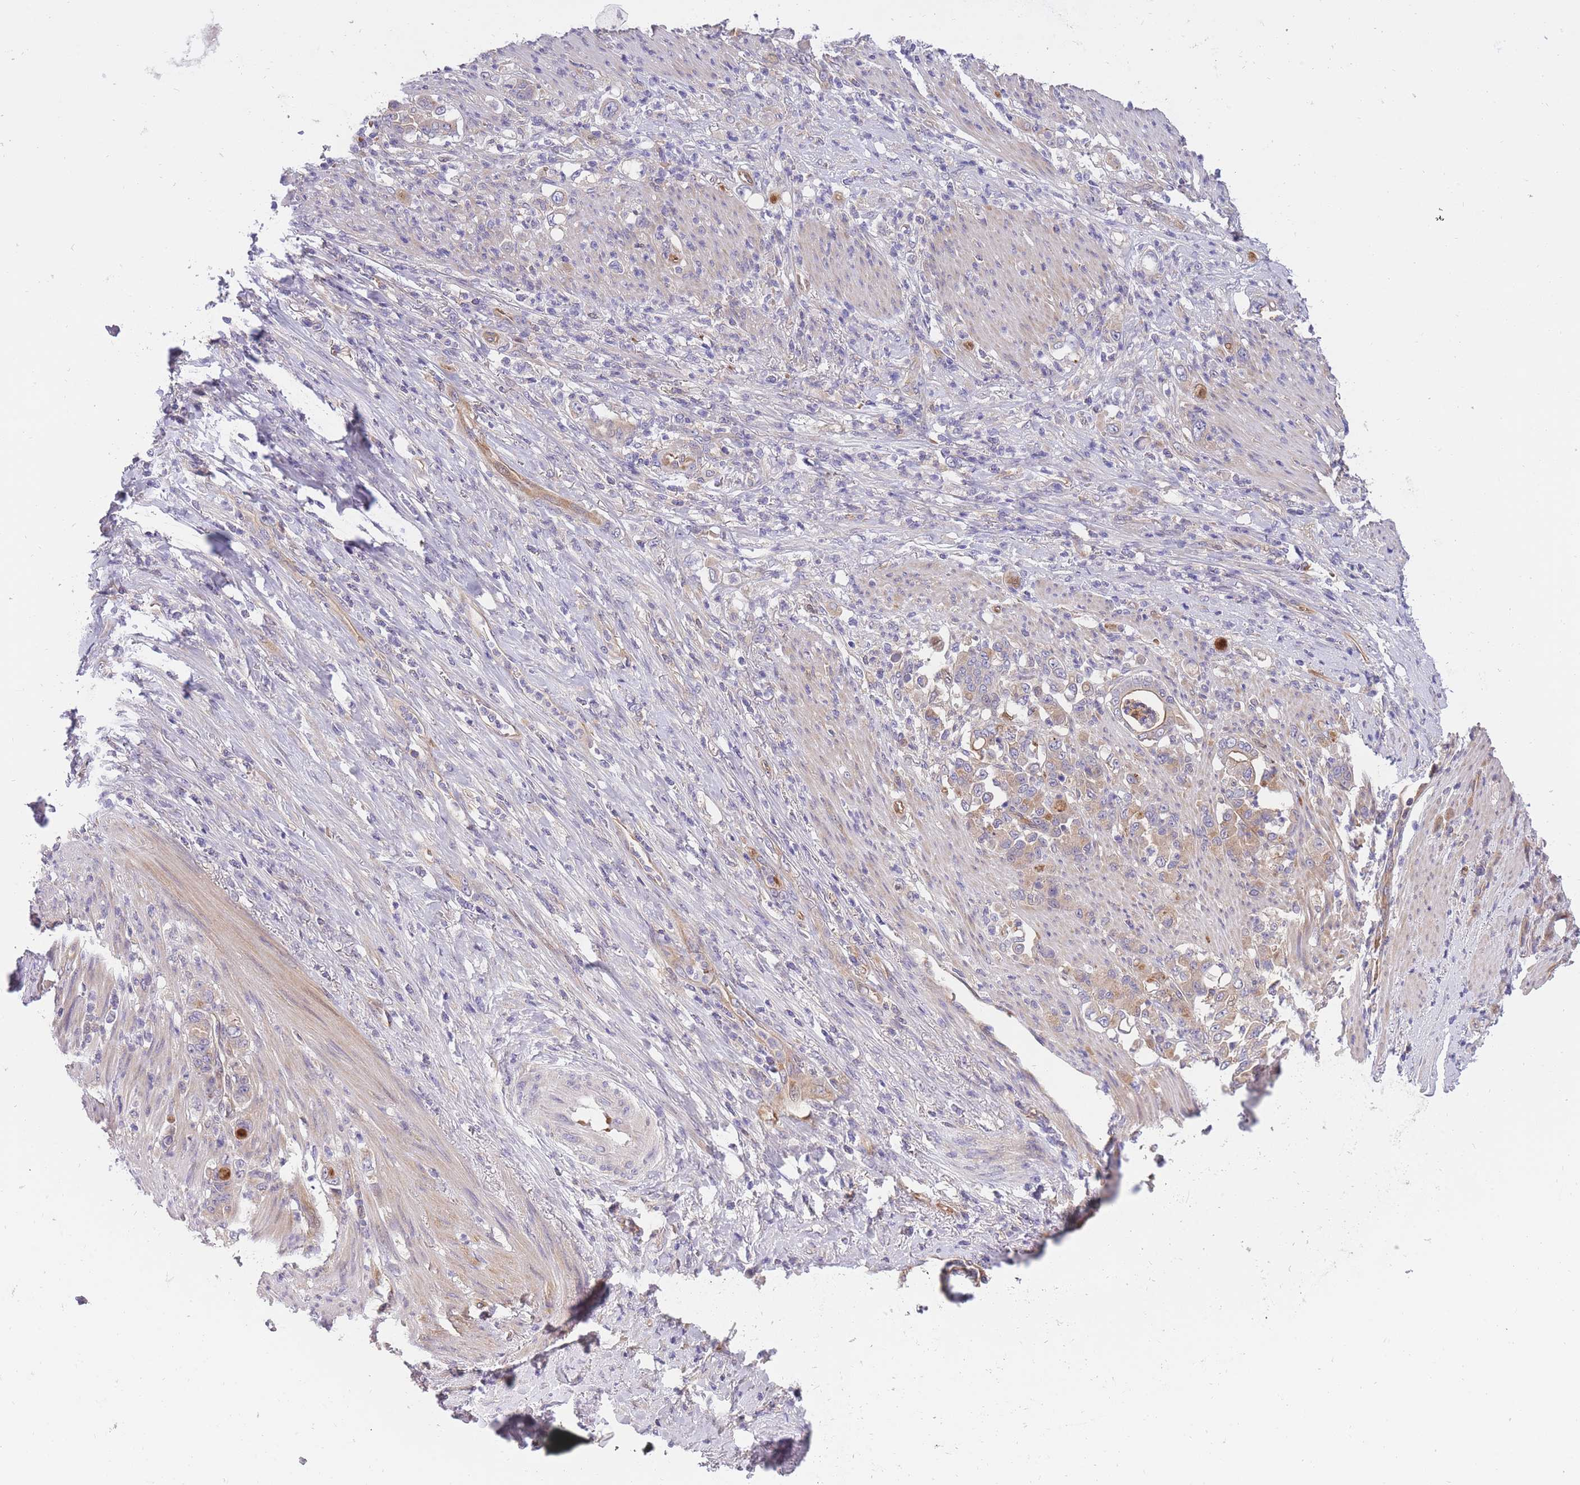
{"staining": {"intensity": "weak", "quantity": "25%-75%", "location": "cytoplasmic/membranous"}, "tissue": "stomach cancer", "cell_type": "Tumor cells", "image_type": "cancer", "snomed": [{"axis": "morphology", "description": "Normal tissue, NOS"}, {"axis": "morphology", "description": "Adenocarcinoma, NOS"}, {"axis": "topography", "description": "Stomach"}], "caption": "Stomach cancer stained with IHC displays weak cytoplasmic/membranous expression in about 25%-75% of tumor cells. Ihc stains the protein of interest in brown and the nuclei are stained blue.", "gene": "CRYGN", "patient": {"sex": "female", "age": 79}}